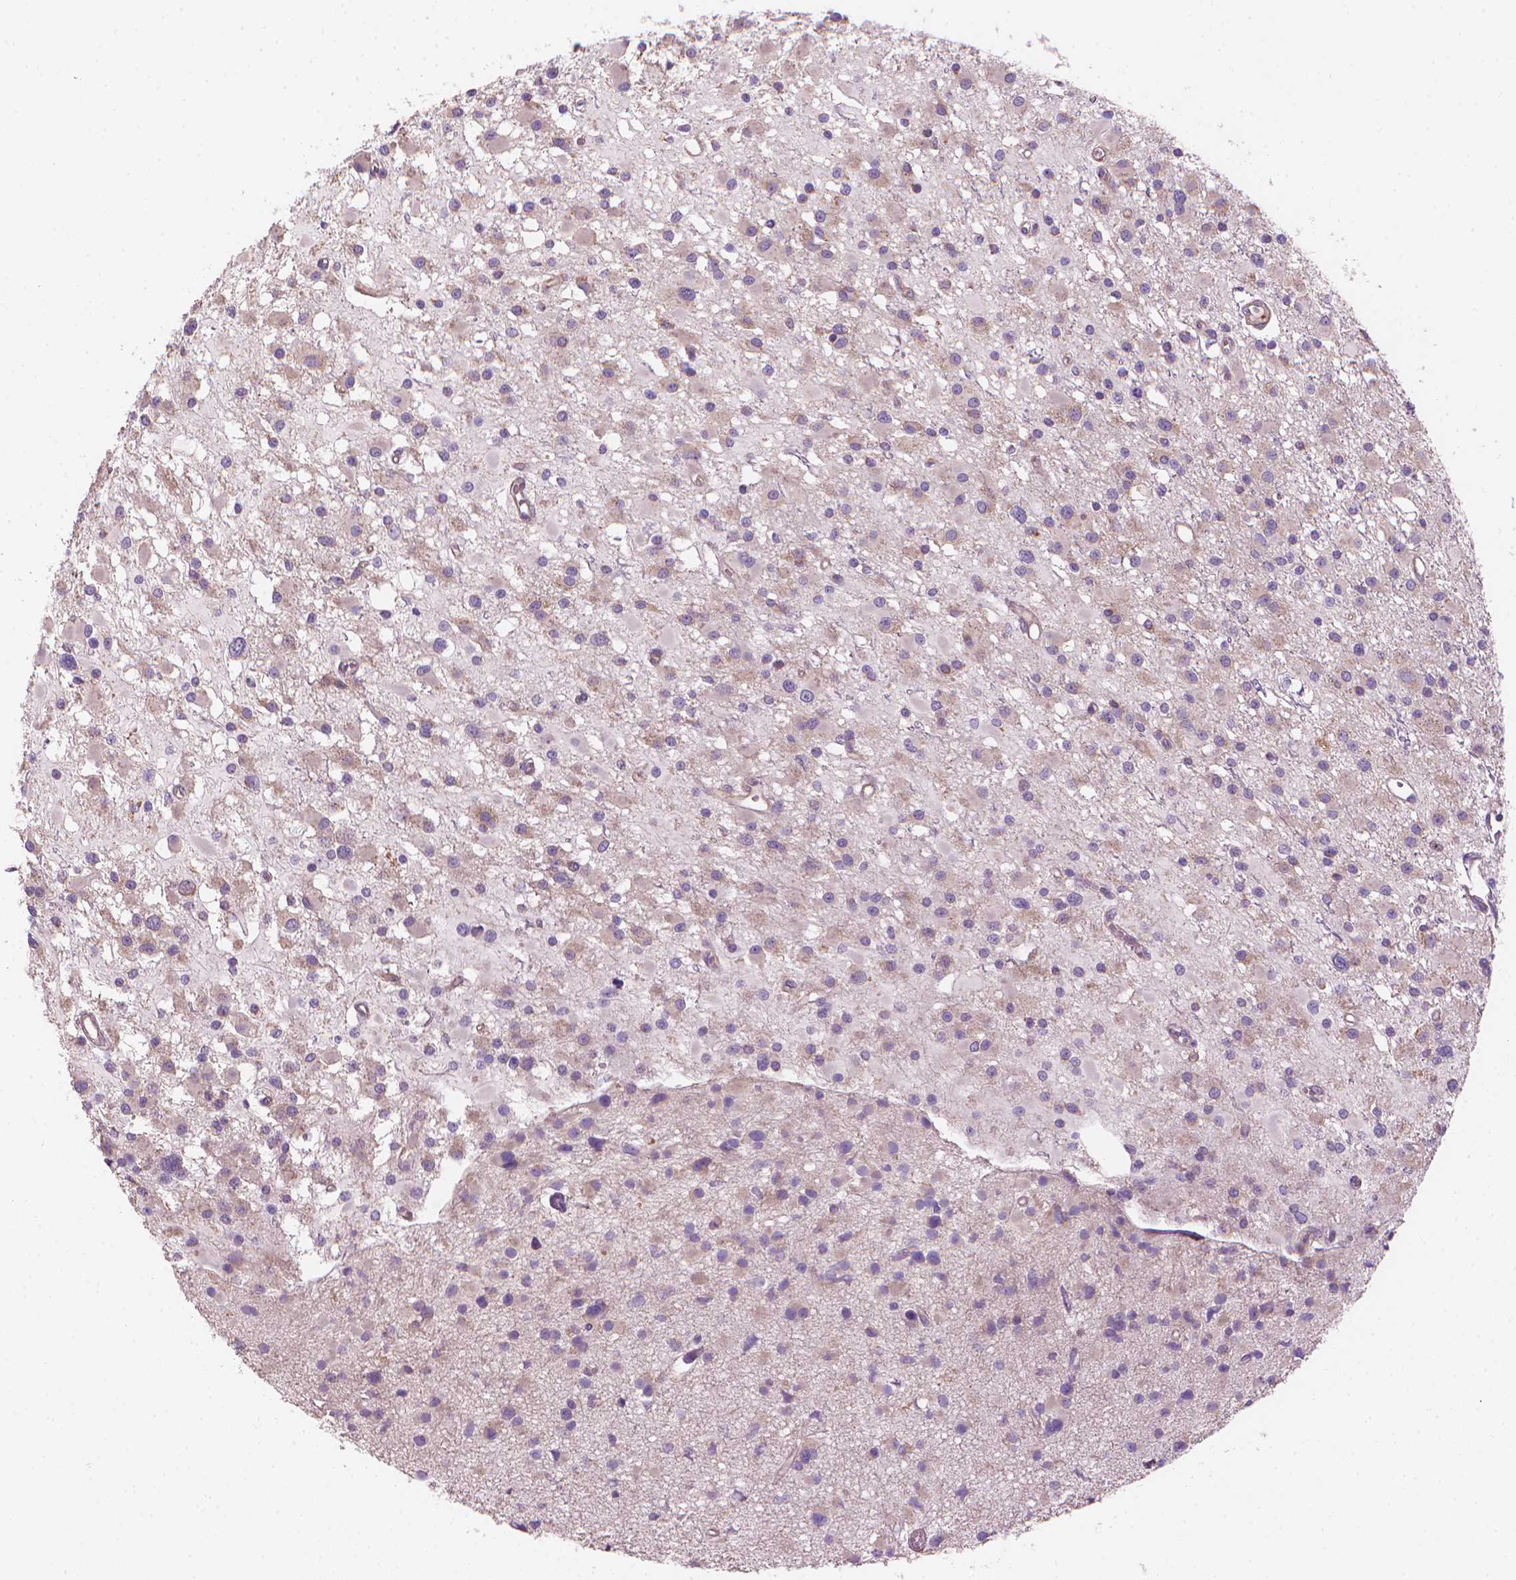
{"staining": {"intensity": "negative", "quantity": "none", "location": "none"}, "tissue": "glioma", "cell_type": "Tumor cells", "image_type": "cancer", "snomed": [{"axis": "morphology", "description": "Glioma, malignant, High grade"}, {"axis": "topography", "description": "Brain"}], "caption": "IHC histopathology image of neoplastic tissue: human glioma stained with DAB (3,3'-diaminobenzidine) displays no significant protein staining in tumor cells.", "gene": "TTC29", "patient": {"sex": "male", "age": 54}}